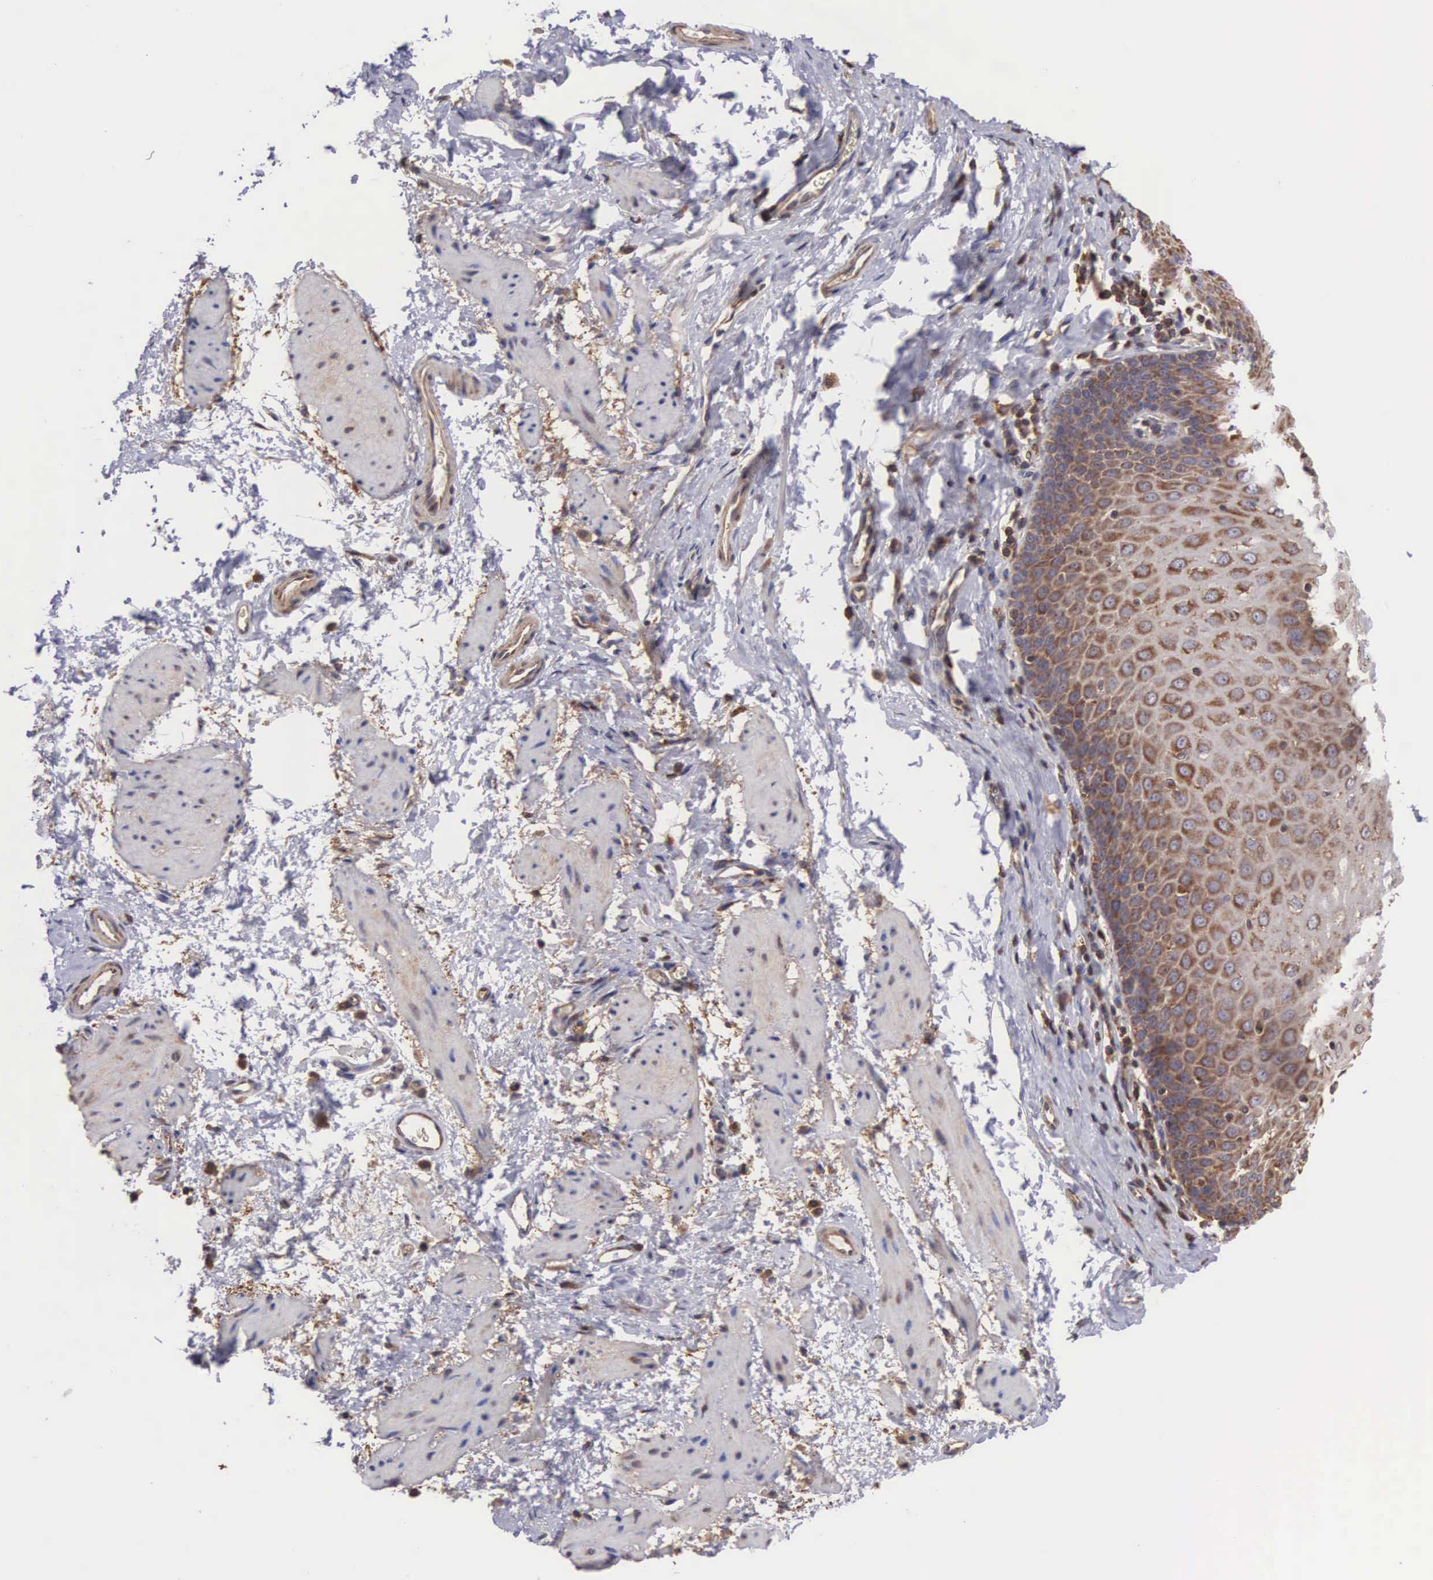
{"staining": {"intensity": "strong", "quantity": ">75%", "location": "cytoplasmic/membranous"}, "tissue": "esophagus", "cell_type": "Squamous epithelial cells", "image_type": "normal", "snomed": [{"axis": "morphology", "description": "Normal tissue, NOS"}, {"axis": "topography", "description": "Esophagus"}], "caption": "A histopathology image of esophagus stained for a protein reveals strong cytoplasmic/membranous brown staining in squamous epithelial cells. (DAB (3,3'-diaminobenzidine) IHC with brightfield microscopy, high magnification).", "gene": "DHRS1", "patient": {"sex": "female", "age": 61}}